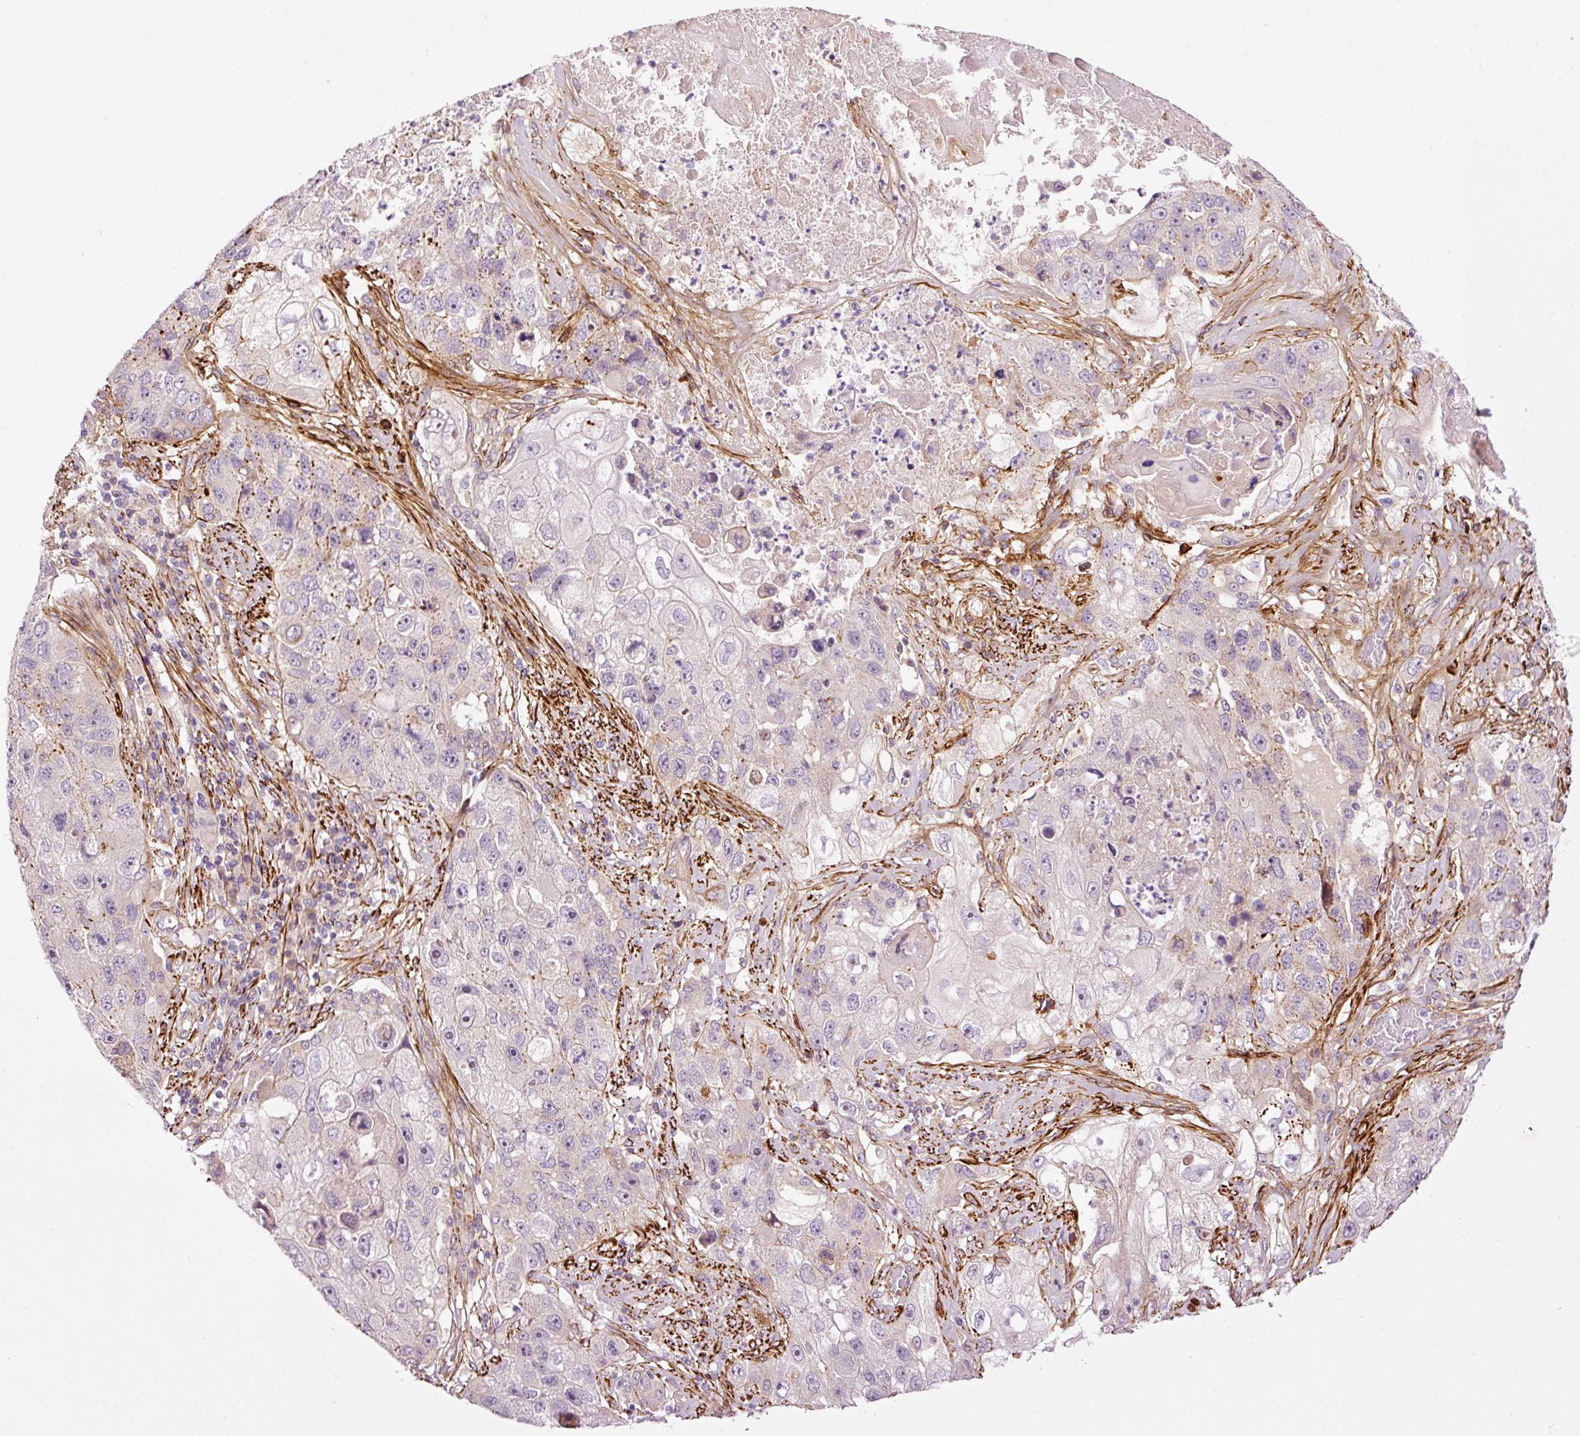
{"staining": {"intensity": "negative", "quantity": "none", "location": "none"}, "tissue": "lung cancer", "cell_type": "Tumor cells", "image_type": "cancer", "snomed": [{"axis": "morphology", "description": "Squamous cell carcinoma, NOS"}, {"axis": "topography", "description": "Lung"}], "caption": "The image displays no staining of tumor cells in lung cancer.", "gene": "ANKRD20A1", "patient": {"sex": "male", "age": 61}}